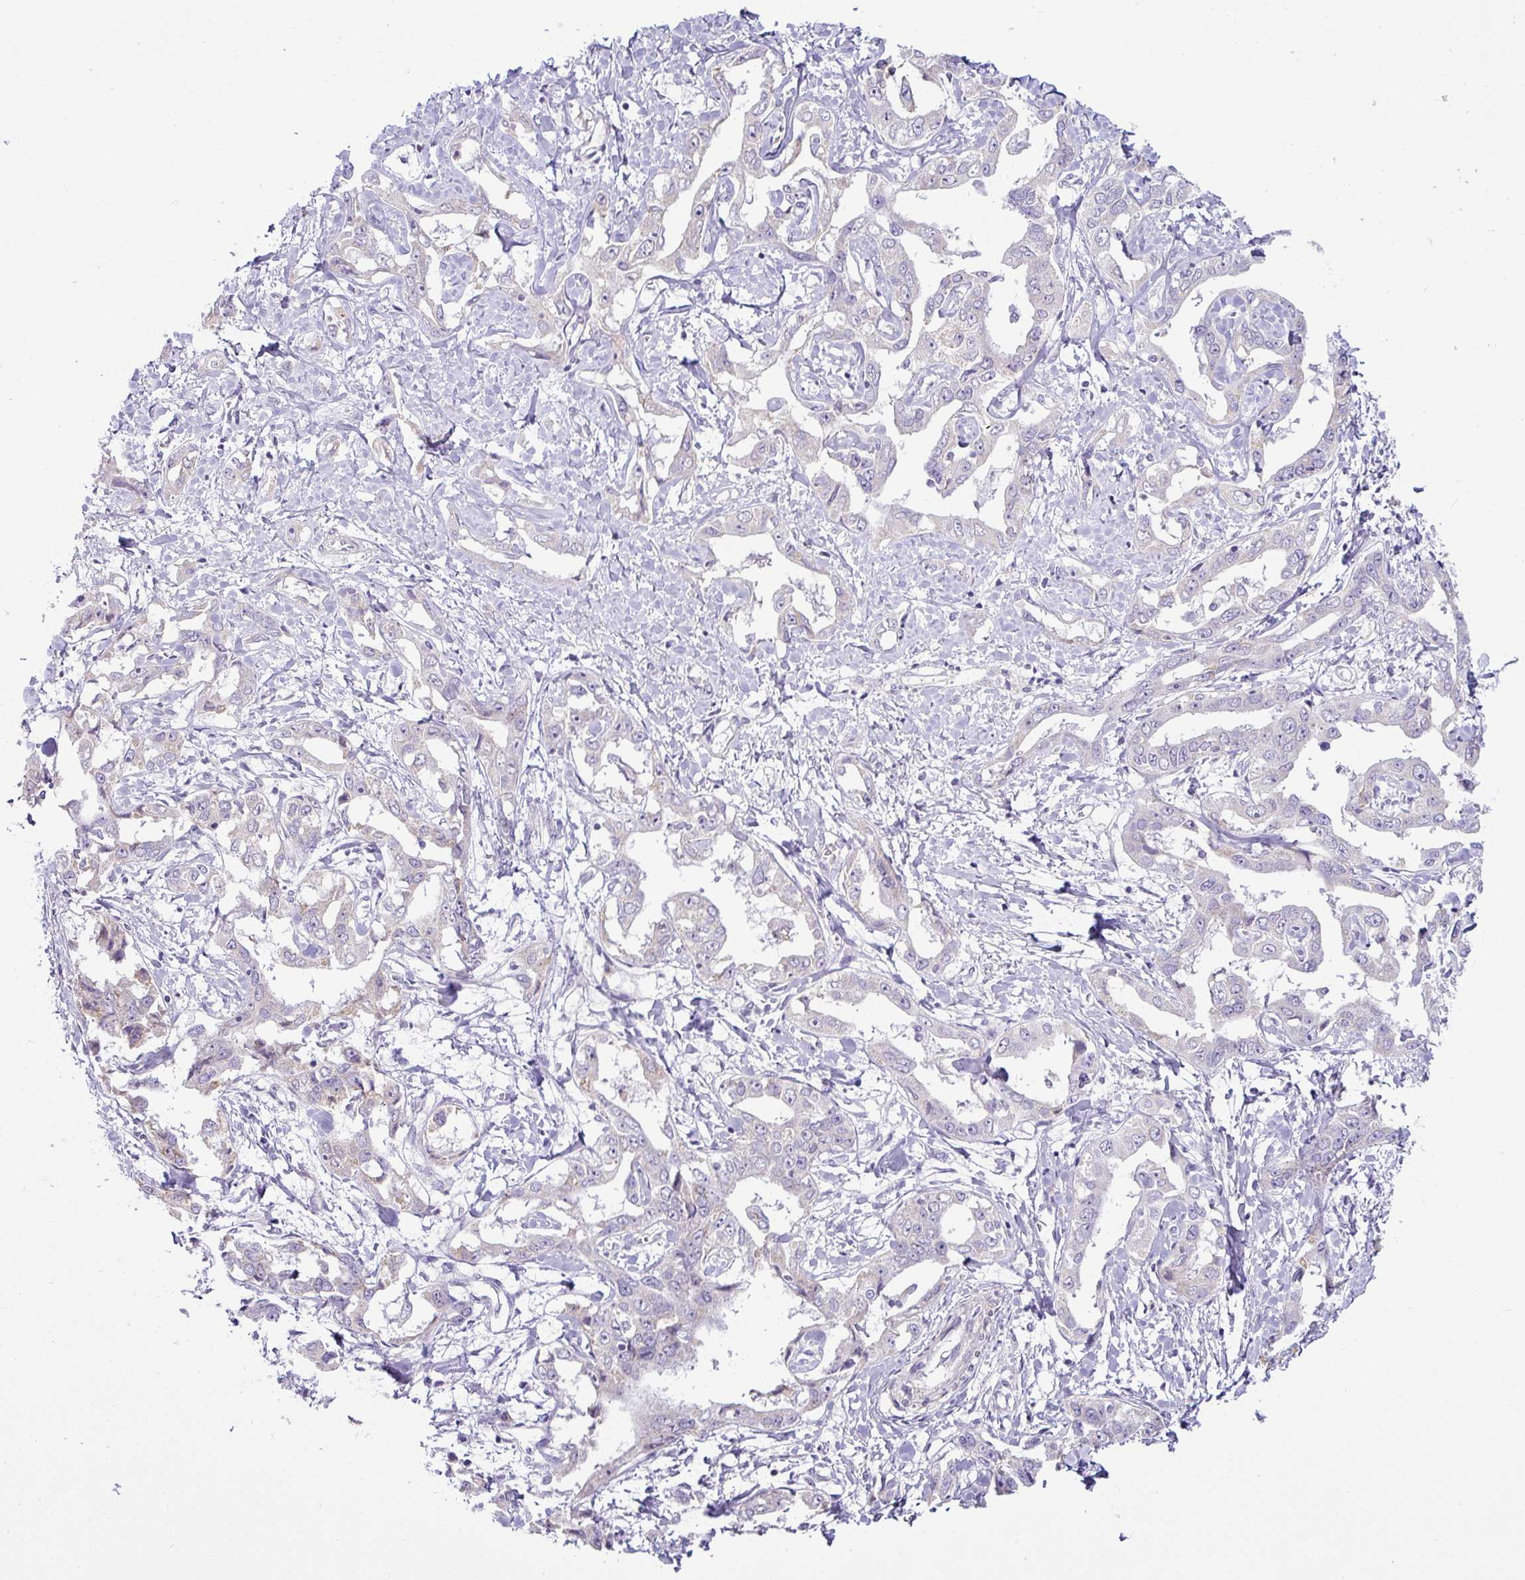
{"staining": {"intensity": "negative", "quantity": "none", "location": "none"}, "tissue": "liver cancer", "cell_type": "Tumor cells", "image_type": "cancer", "snomed": [{"axis": "morphology", "description": "Cholangiocarcinoma"}, {"axis": "topography", "description": "Liver"}], "caption": "There is no significant staining in tumor cells of cholangiocarcinoma (liver).", "gene": "HBEGF", "patient": {"sex": "male", "age": 59}}